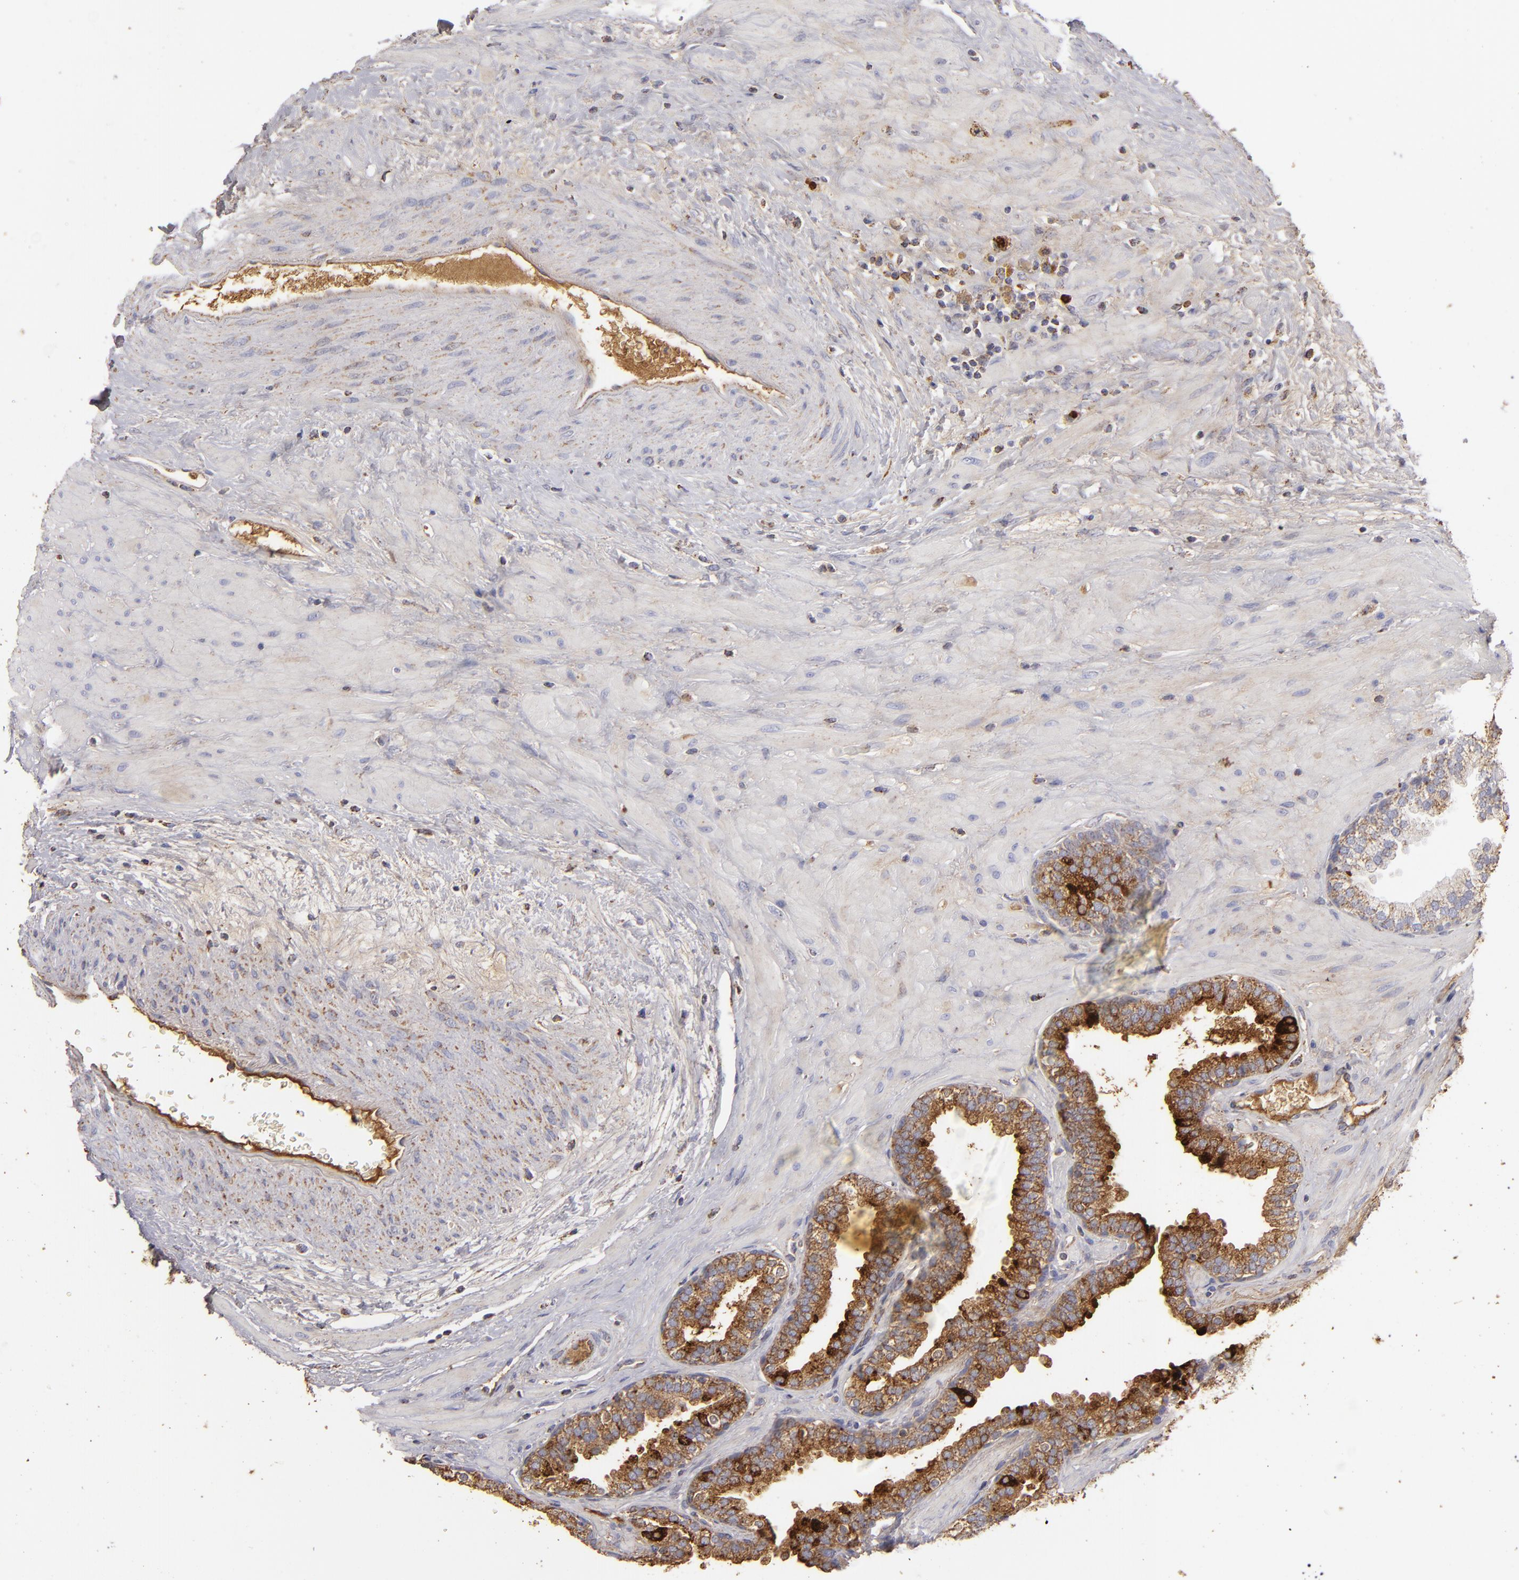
{"staining": {"intensity": "strong", "quantity": ">75%", "location": "cytoplasmic/membranous"}, "tissue": "prostate", "cell_type": "Glandular cells", "image_type": "normal", "snomed": [{"axis": "morphology", "description": "Normal tissue, NOS"}, {"axis": "topography", "description": "Prostate"}], "caption": "High-power microscopy captured an immunohistochemistry photomicrograph of unremarkable prostate, revealing strong cytoplasmic/membranous staining in approximately >75% of glandular cells. (Stains: DAB (3,3'-diaminobenzidine) in brown, nuclei in blue, Microscopy: brightfield microscopy at high magnification).", "gene": "CFB", "patient": {"sex": "male", "age": 51}}